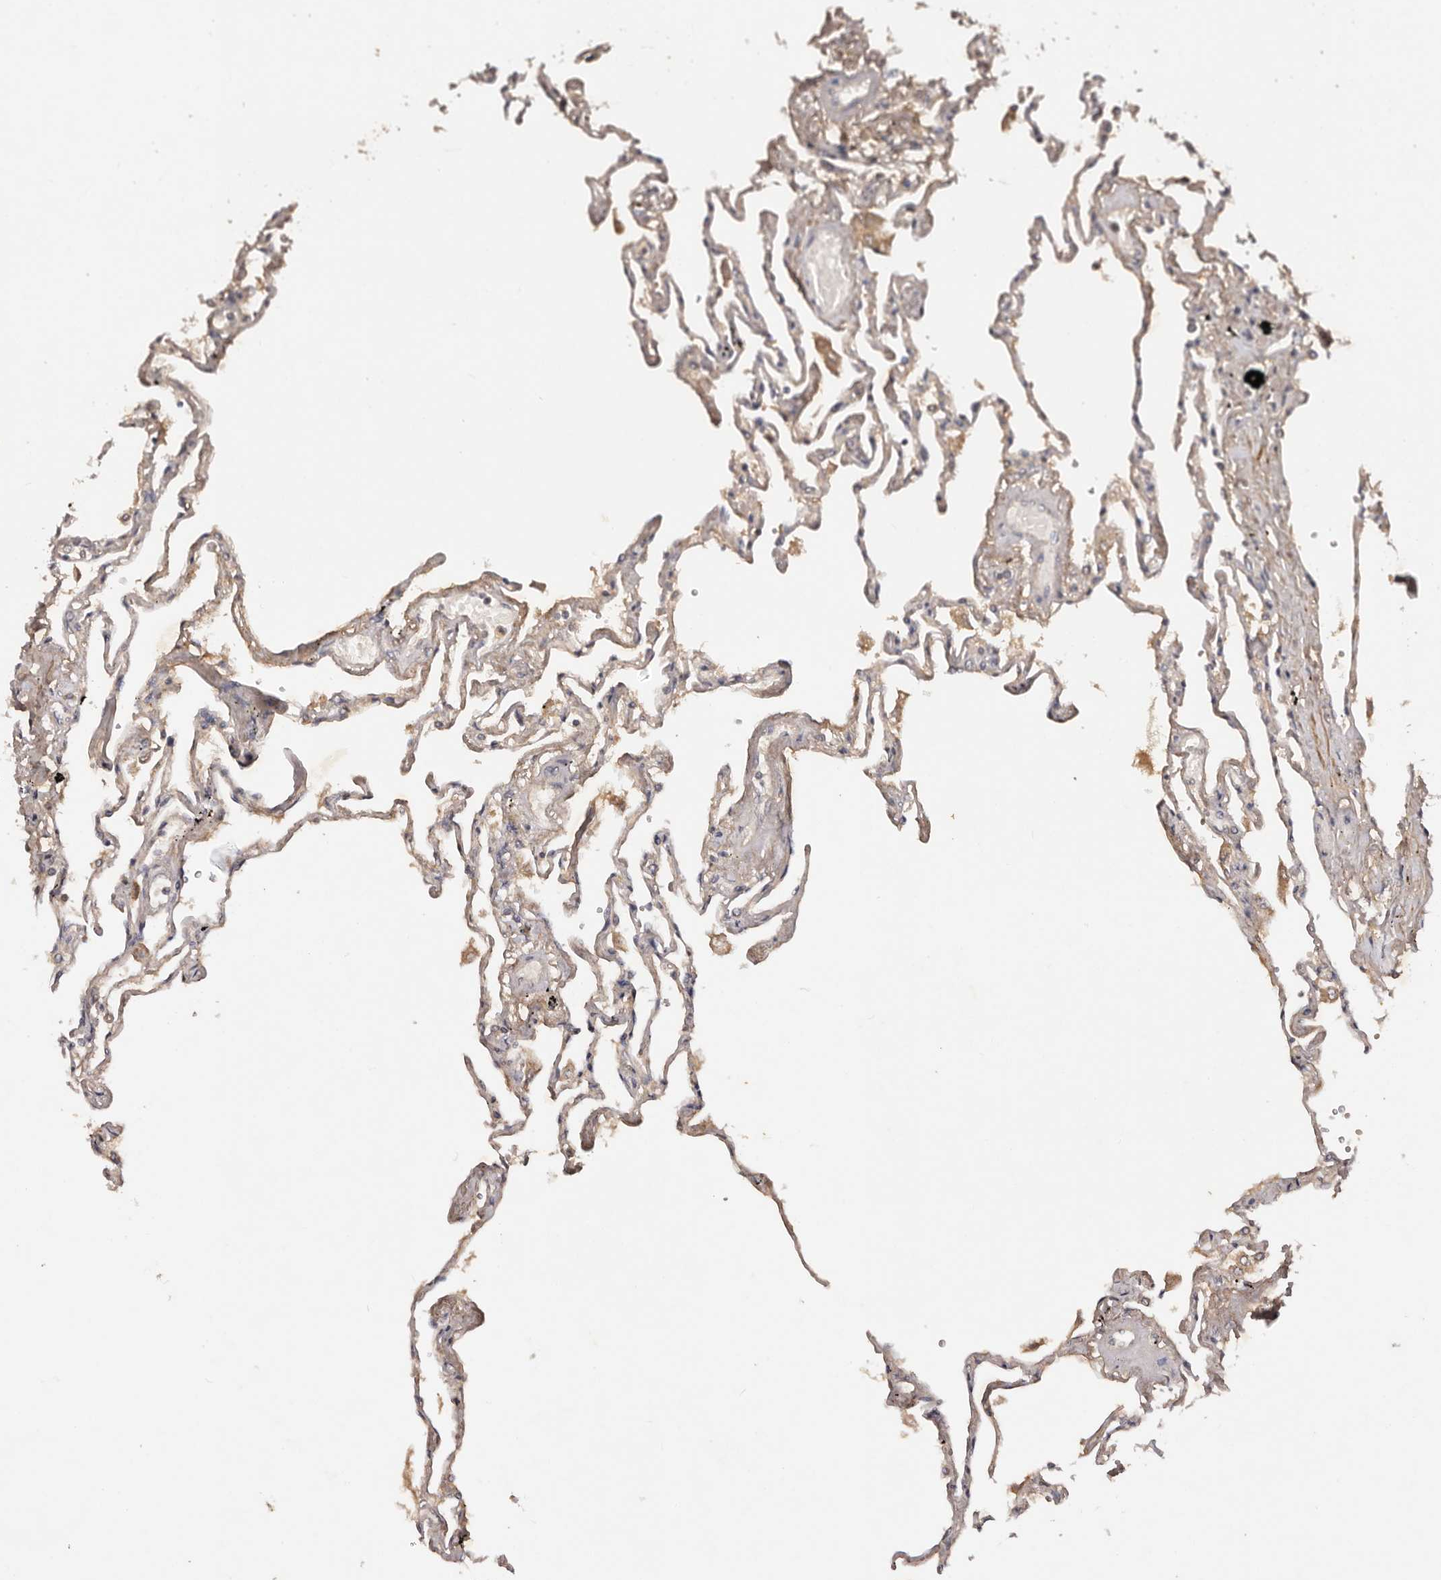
{"staining": {"intensity": "weak", "quantity": "25%-75%", "location": "cytoplasmic/membranous"}, "tissue": "lung", "cell_type": "Alveolar cells", "image_type": "normal", "snomed": [{"axis": "morphology", "description": "Normal tissue, NOS"}, {"axis": "topography", "description": "Lung"}], "caption": "Approximately 25%-75% of alveolar cells in normal human lung show weak cytoplasmic/membranous protein positivity as visualized by brown immunohistochemical staining.", "gene": "PKIB", "patient": {"sex": "female", "age": 67}}